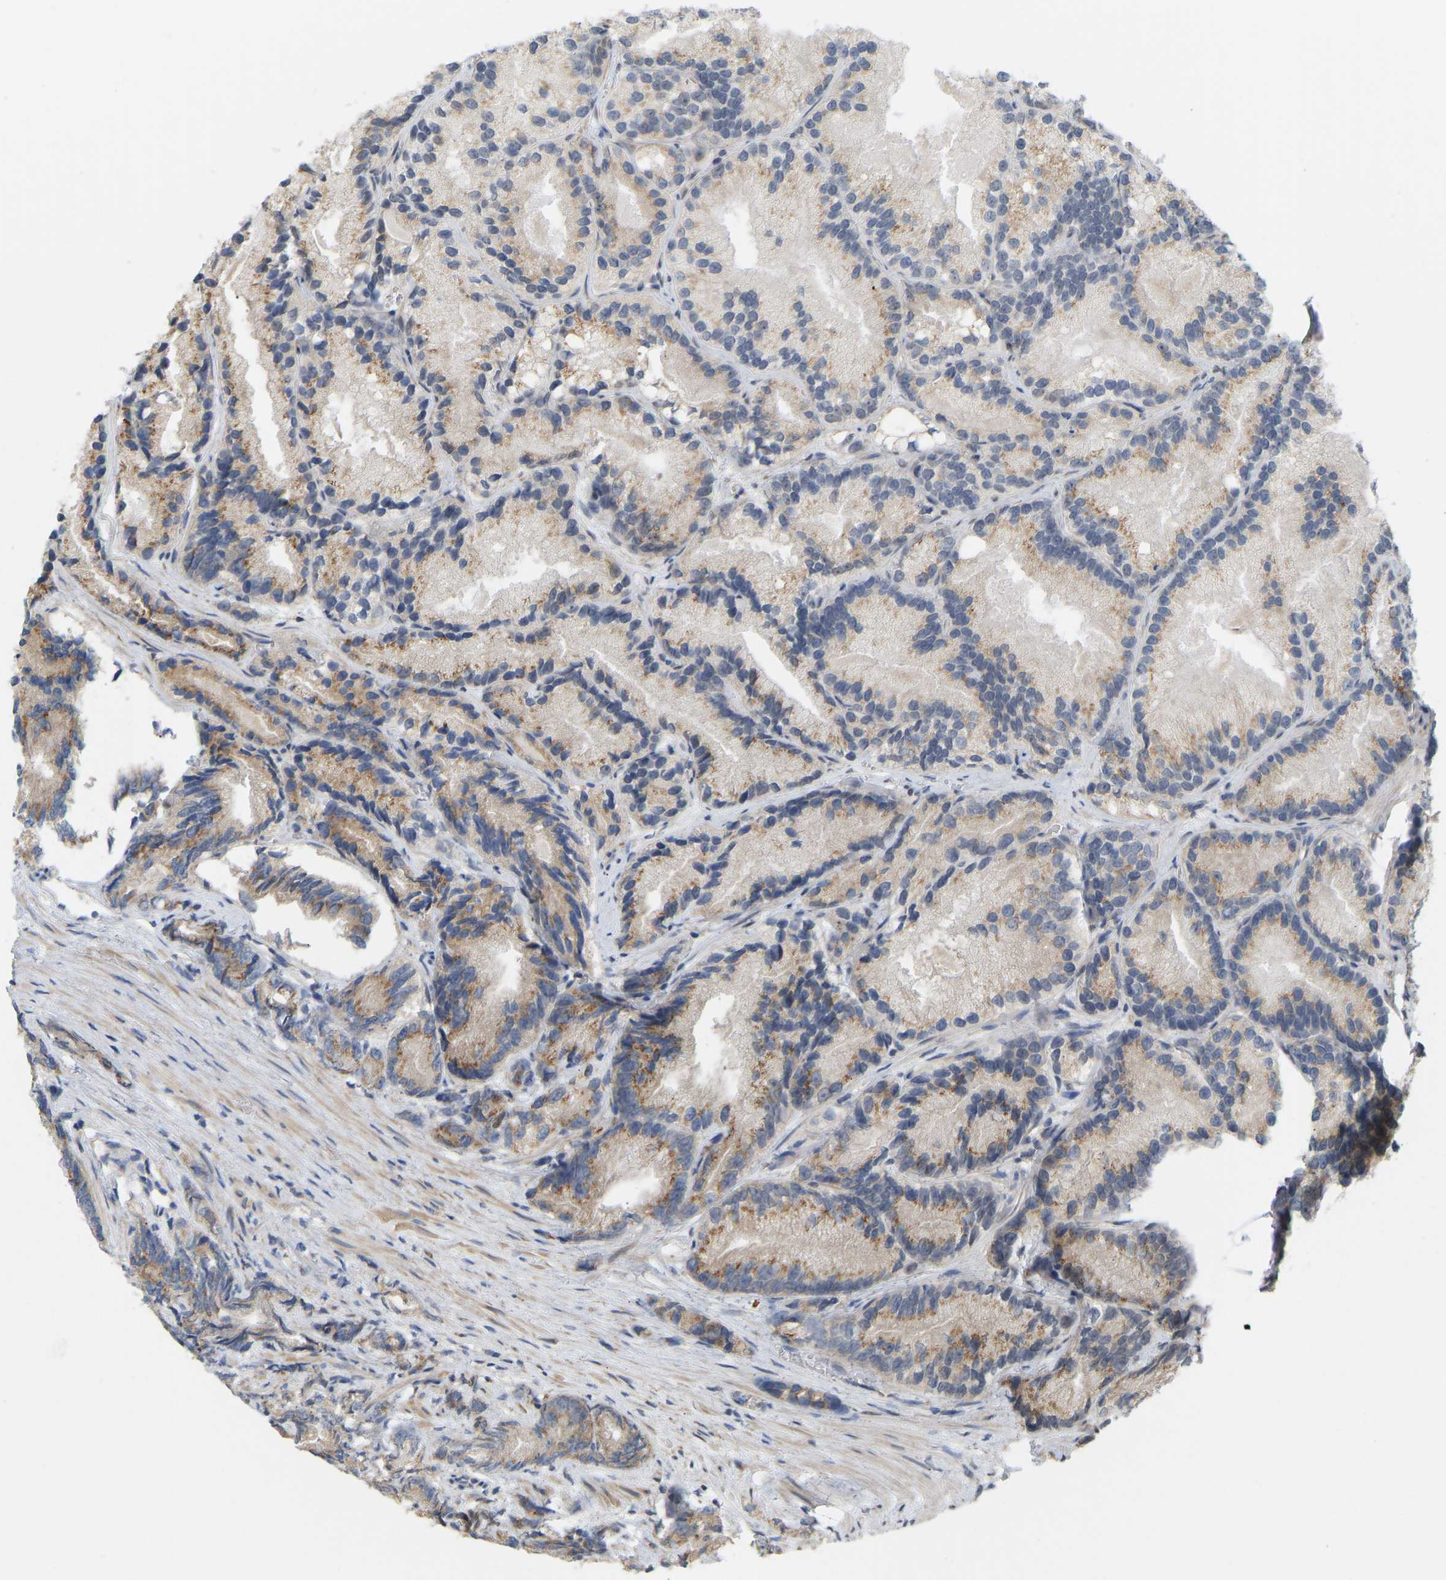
{"staining": {"intensity": "moderate", "quantity": "25%-75%", "location": "cytoplasmic/membranous"}, "tissue": "prostate cancer", "cell_type": "Tumor cells", "image_type": "cancer", "snomed": [{"axis": "morphology", "description": "Adenocarcinoma, Low grade"}, {"axis": "topography", "description": "Prostate"}], "caption": "Immunohistochemical staining of human adenocarcinoma (low-grade) (prostate) shows medium levels of moderate cytoplasmic/membranous positivity in approximately 25%-75% of tumor cells.", "gene": "BEND3", "patient": {"sex": "male", "age": 89}}